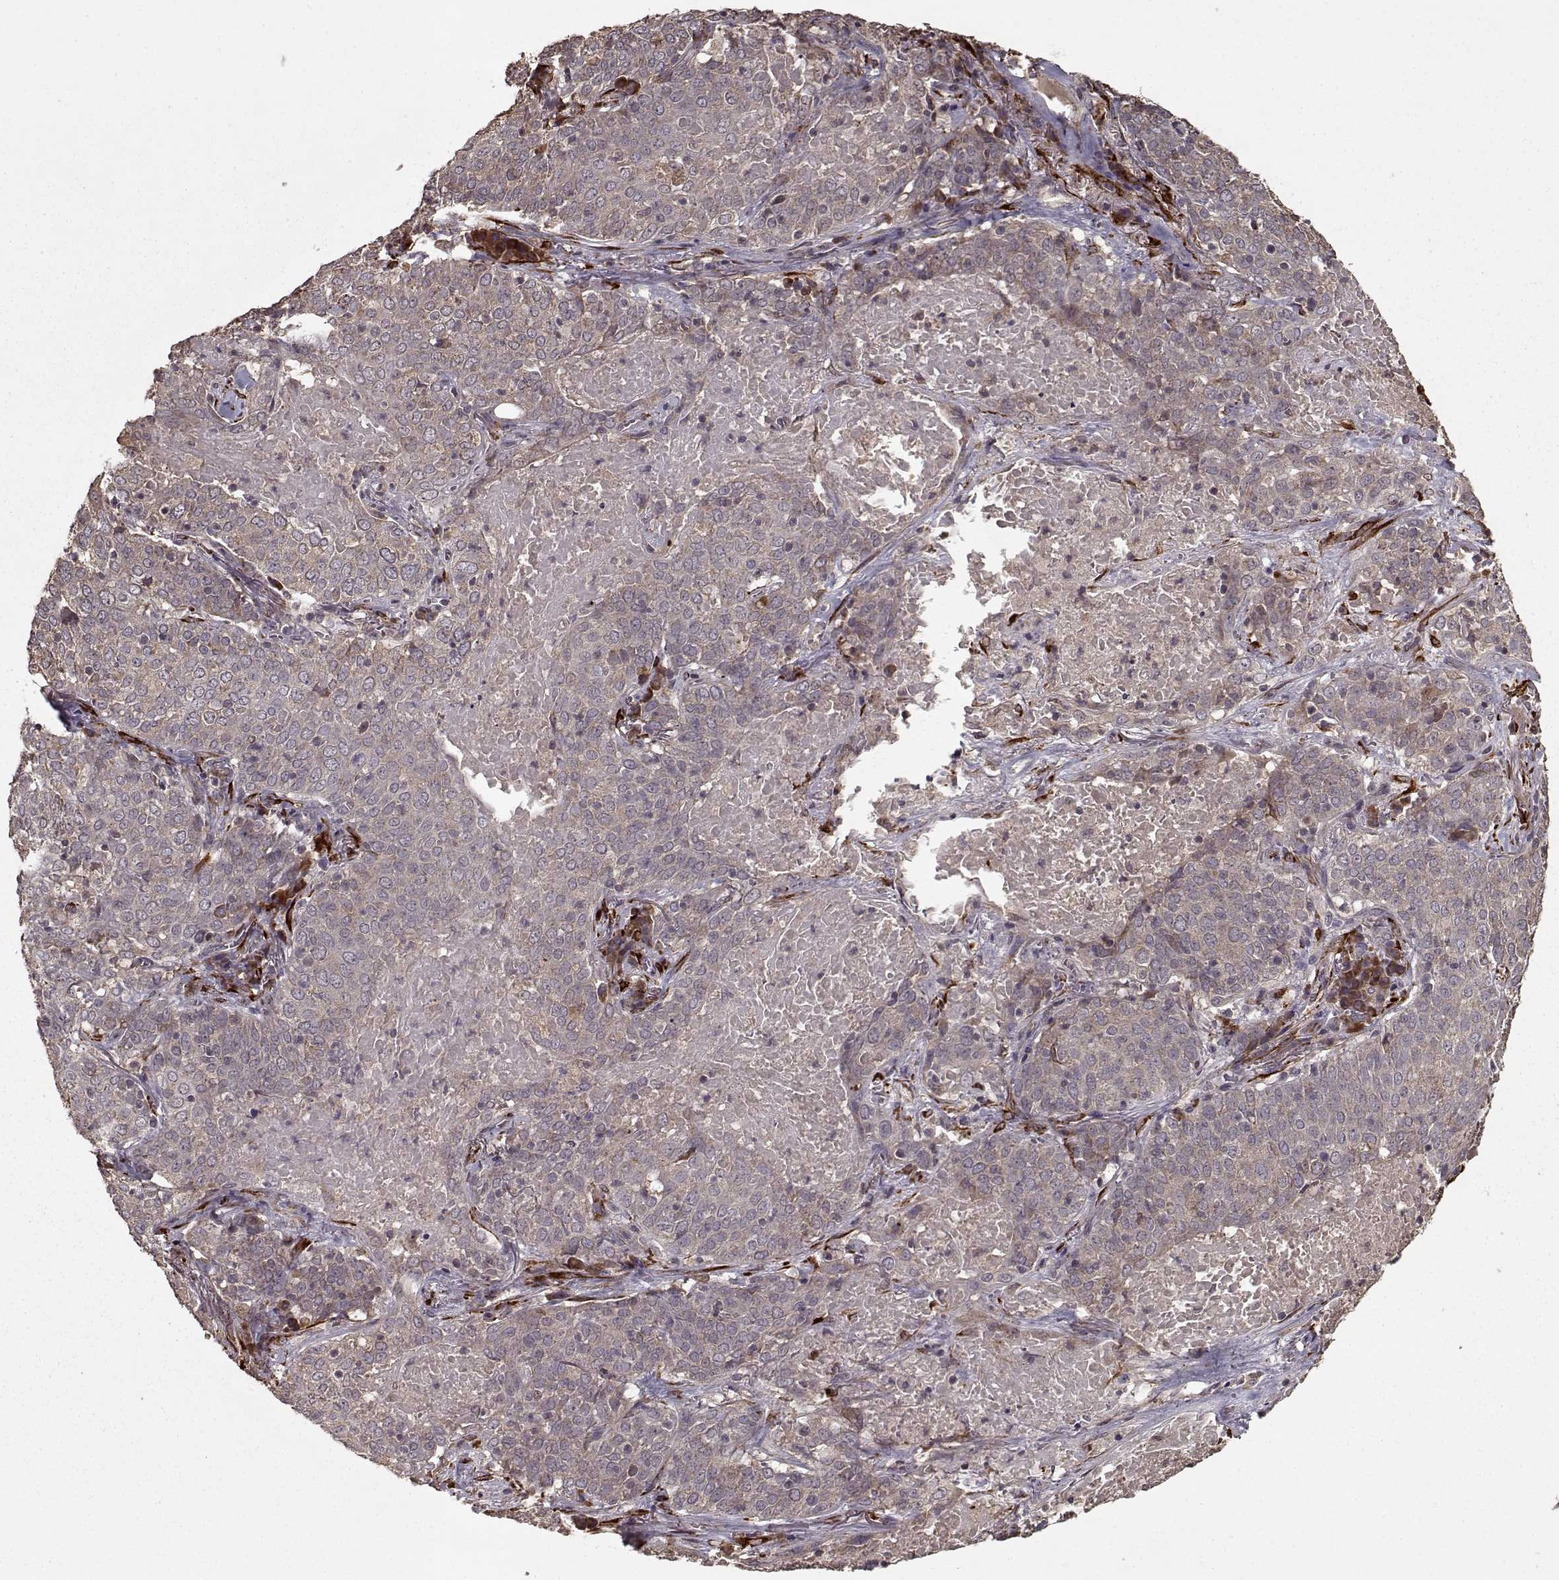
{"staining": {"intensity": "weak", "quantity": ">75%", "location": "cytoplasmic/membranous"}, "tissue": "lung cancer", "cell_type": "Tumor cells", "image_type": "cancer", "snomed": [{"axis": "morphology", "description": "Squamous cell carcinoma, NOS"}, {"axis": "topography", "description": "Lung"}], "caption": "Squamous cell carcinoma (lung) stained with DAB immunohistochemistry displays low levels of weak cytoplasmic/membranous positivity in about >75% of tumor cells.", "gene": "IMMP1L", "patient": {"sex": "male", "age": 82}}